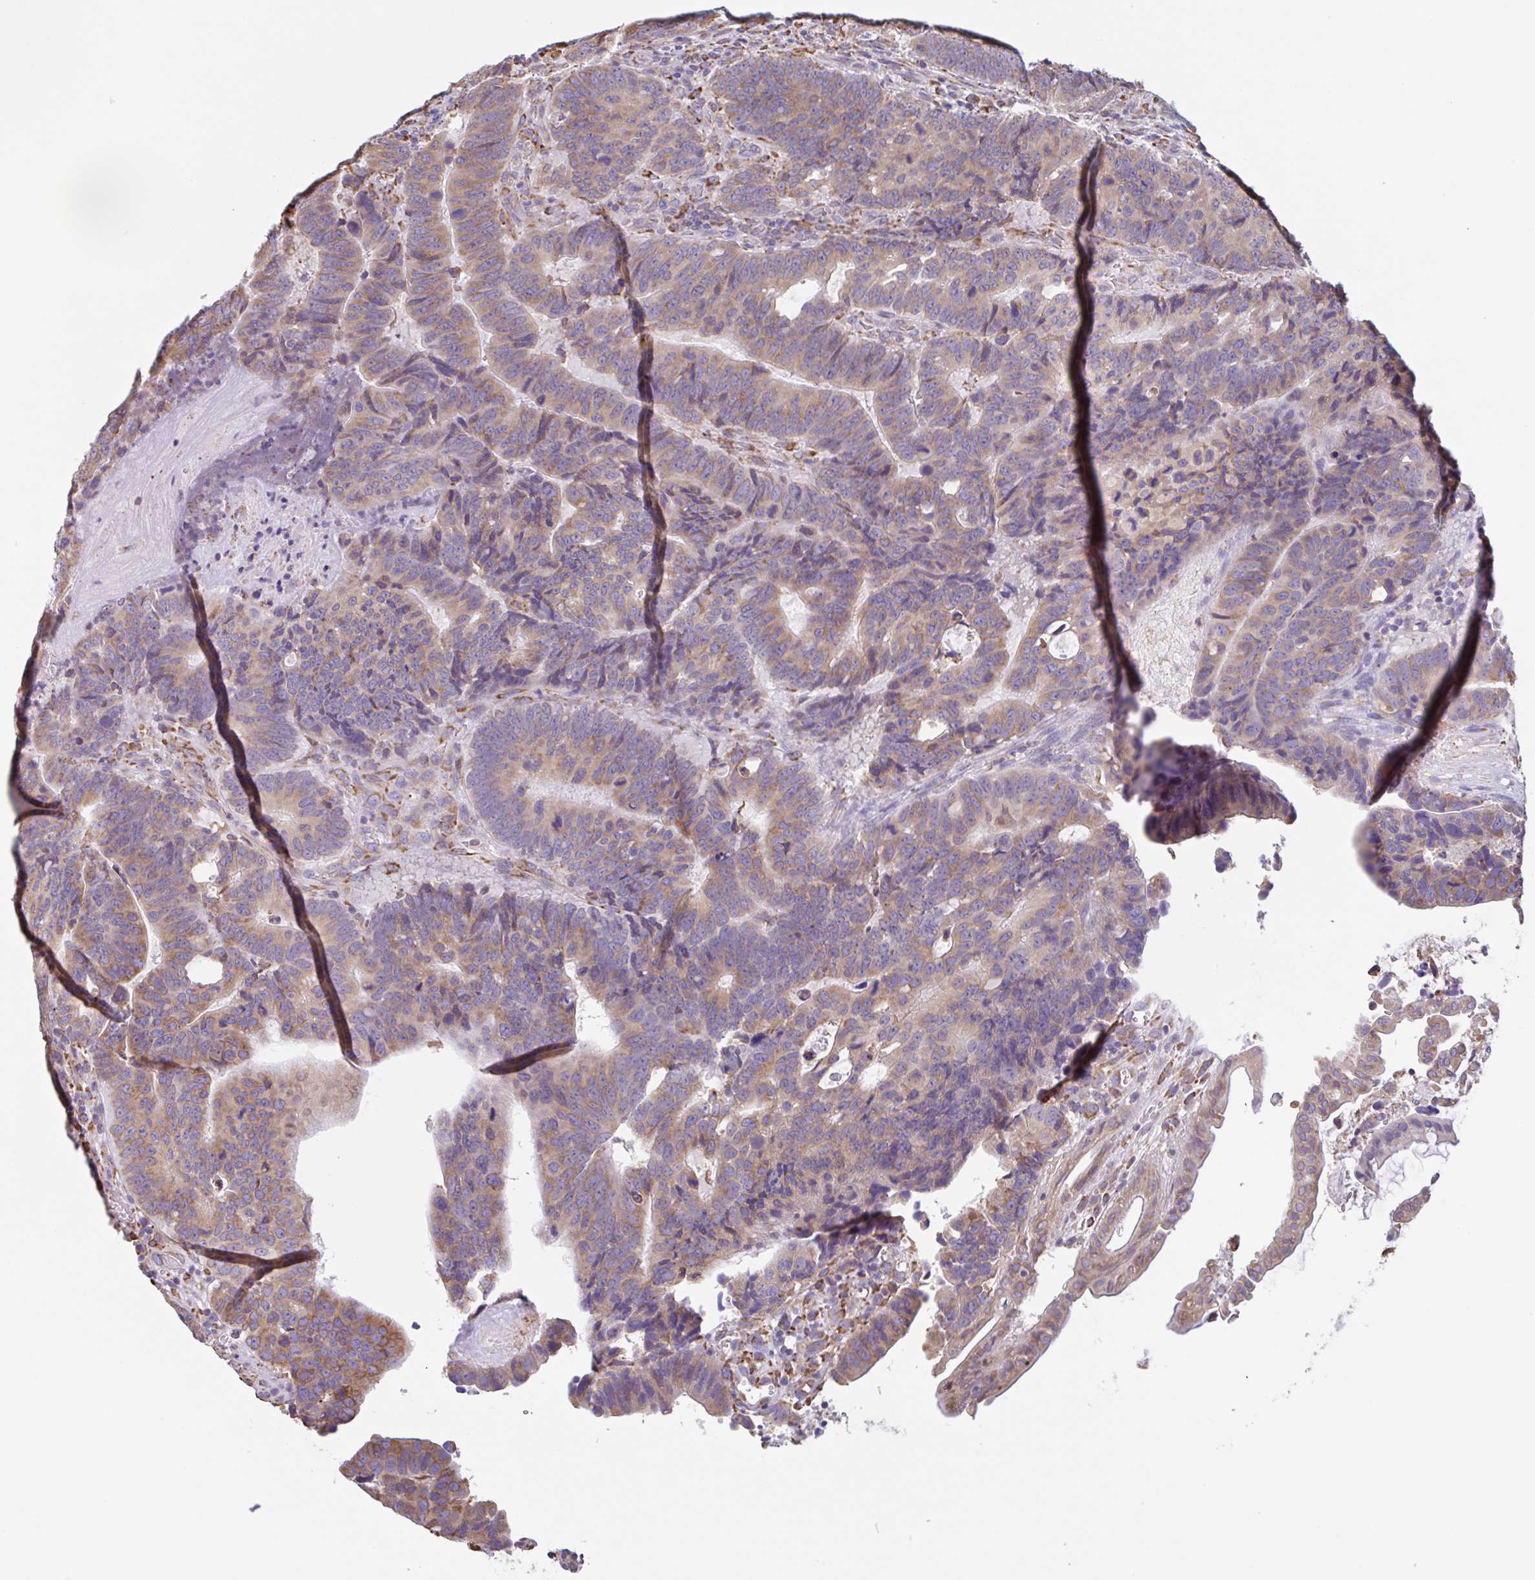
{"staining": {"intensity": "moderate", "quantity": ">75%", "location": "cytoplasmic/membranous"}, "tissue": "colorectal cancer", "cell_type": "Tumor cells", "image_type": "cancer", "snomed": [{"axis": "morphology", "description": "Adenocarcinoma, NOS"}, {"axis": "topography", "description": "Colon"}], "caption": "A high-resolution image shows immunohistochemistry staining of colorectal adenocarcinoma, which reveals moderate cytoplasmic/membranous staining in about >75% of tumor cells.", "gene": "DOK4", "patient": {"sex": "male", "age": 62}}